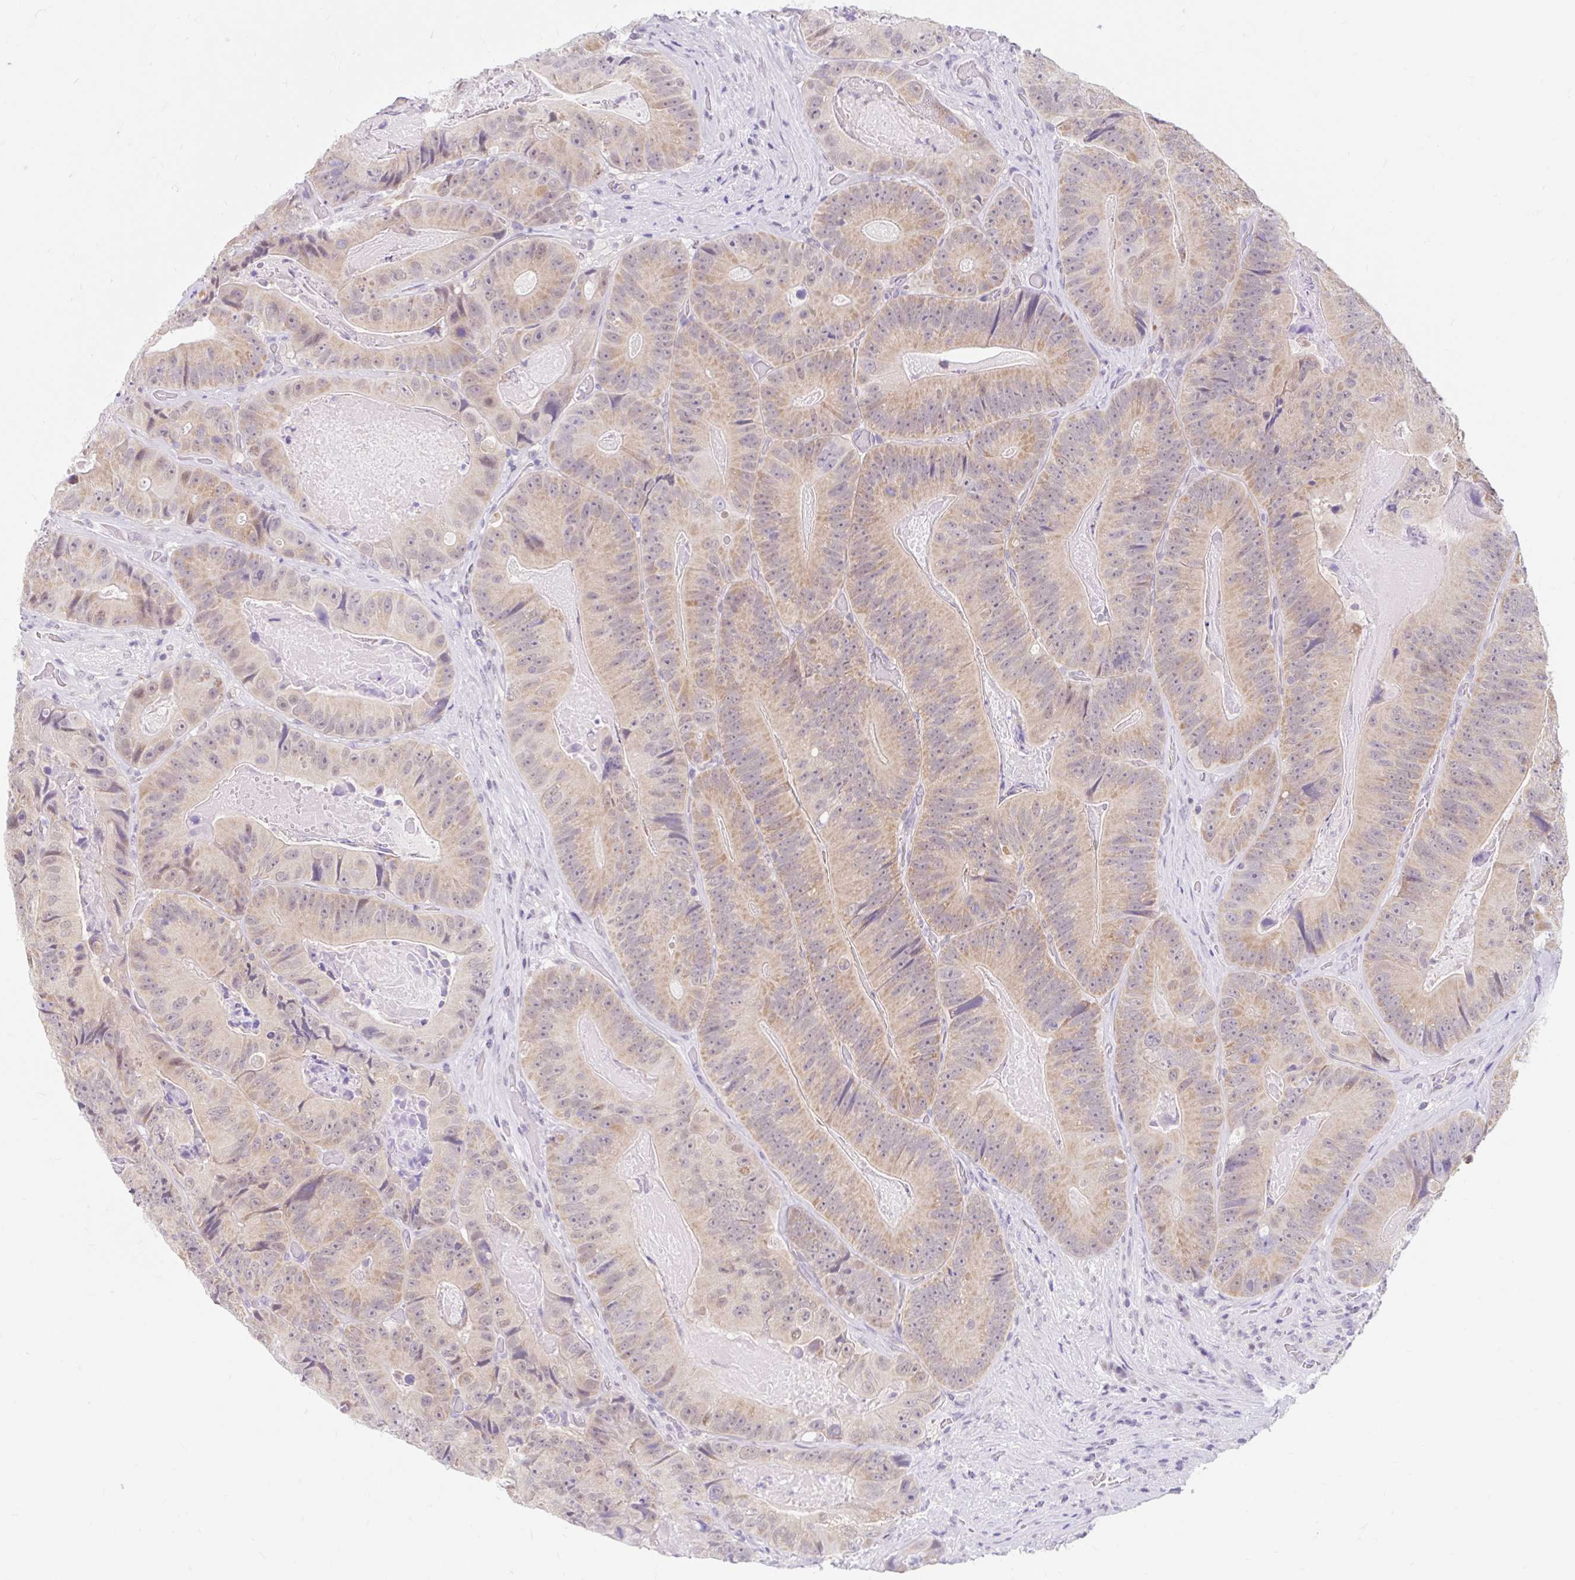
{"staining": {"intensity": "moderate", "quantity": ">75%", "location": "cytoplasmic/membranous"}, "tissue": "colorectal cancer", "cell_type": "Tumor cells", "image_type": "cancer", "snomed": [{"axis": "morphology", "description": "Adenocarcinoma, NOS"}, {"axis": "topography", "description": "Colon"}], "caption": "Colorectal cancer (adenocarcinoma) stained for a protein (brown) displays moderate cytoplasmic/membranous positive staining in approximately >75% of tumor cells.", "gene": "ITPK1", "patient": {"sex": "female", "age": 86}}